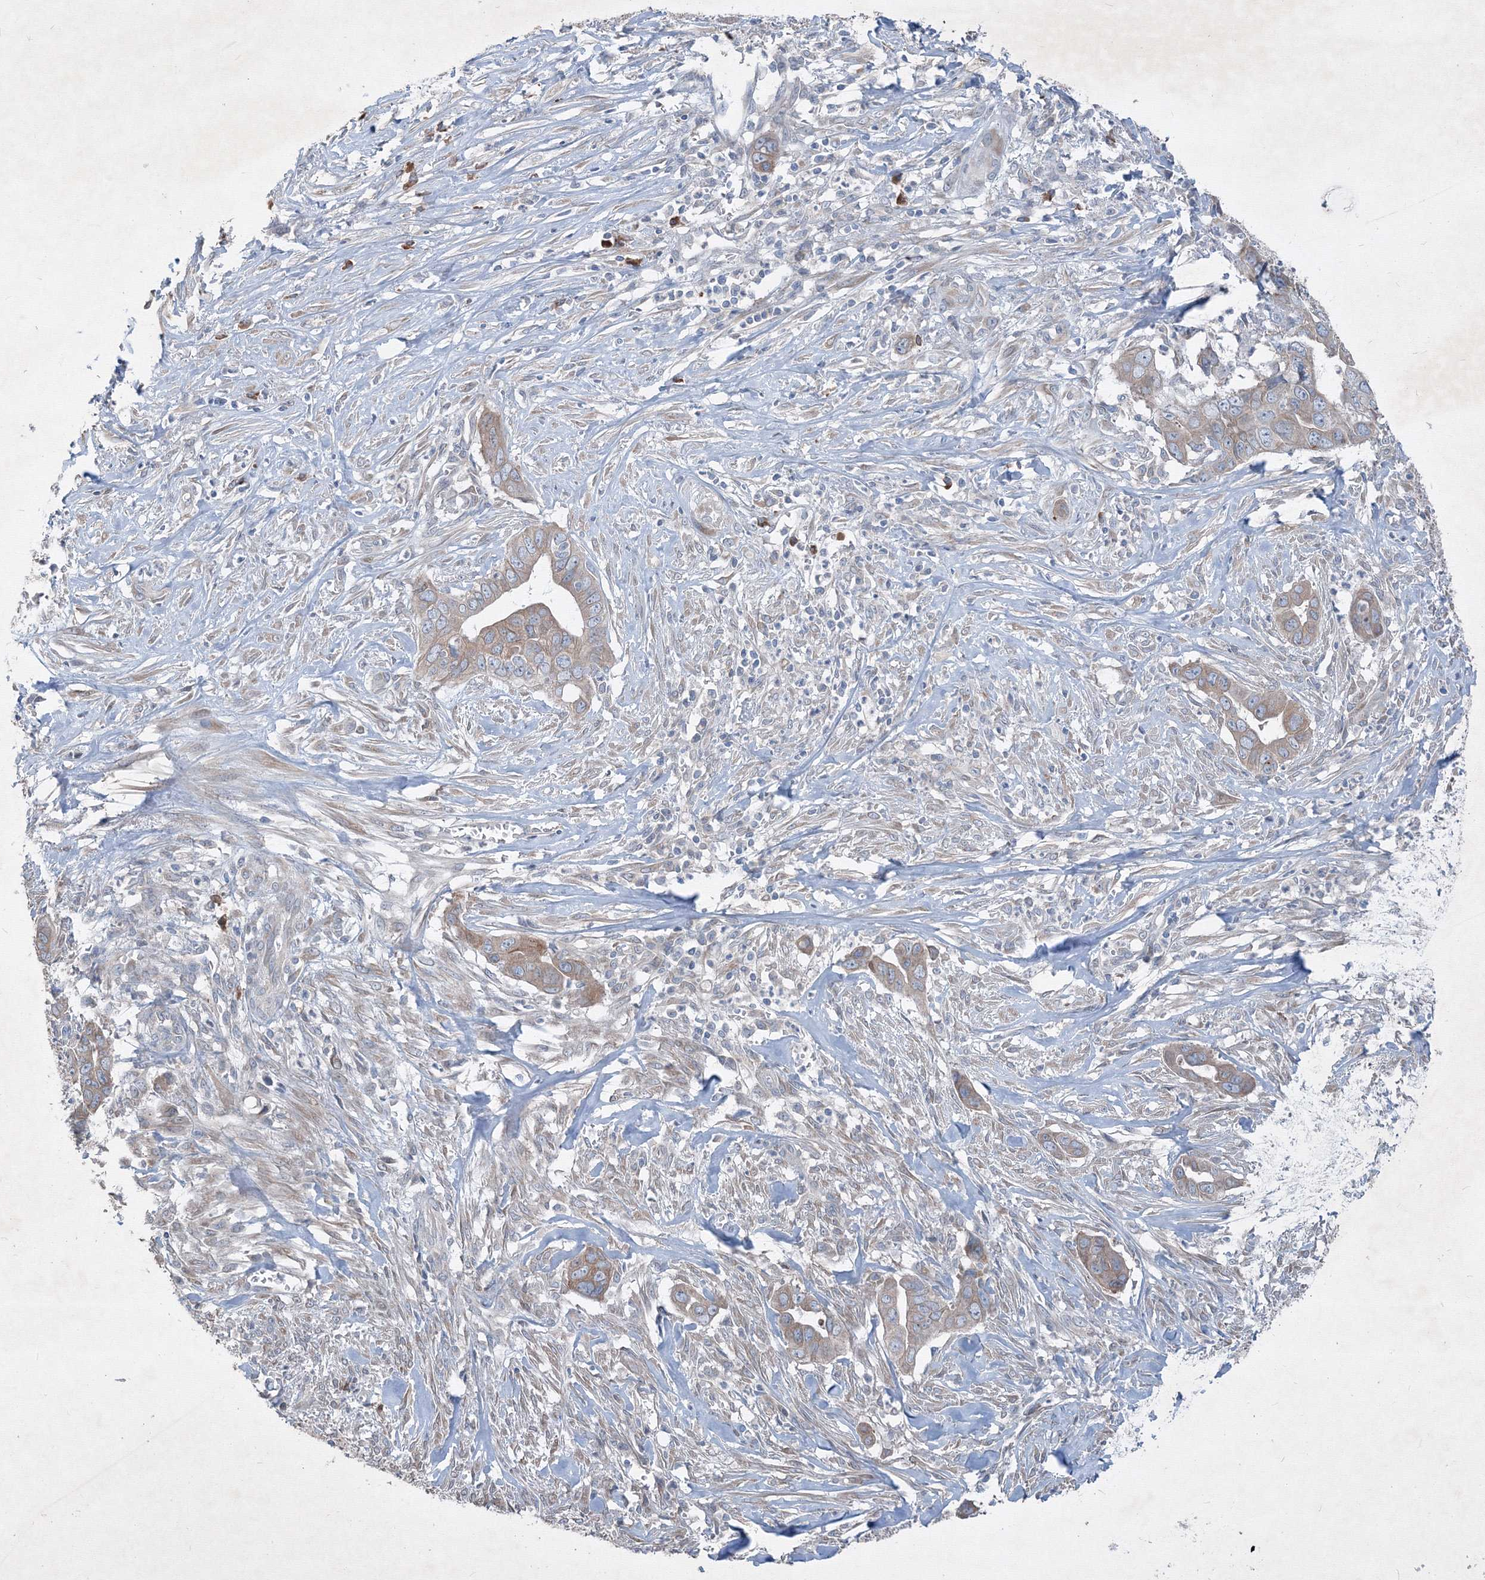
{"staining": {"intensity": "weak", "quantity": ">75%", "location": "cytoplasmic/membranous"}, "tissue": "liver cancer", "cell_type": "Tumor cells", "image_type": "cancer", "snomed": [{"axis": "morphology", "description": "Cholangiocarcinoma"}, {"axis": "topography", "description": "Liver"}], "caption": "This is a photomicrograph of immunohistochemistry (IHC) staining of liver cholangiocarcinoma, which shows weak expression in the cytoplasmic/membranous of tumor cells.", "gene": "IFNAR1", "patient": {"sex": "female", "age": 79}}